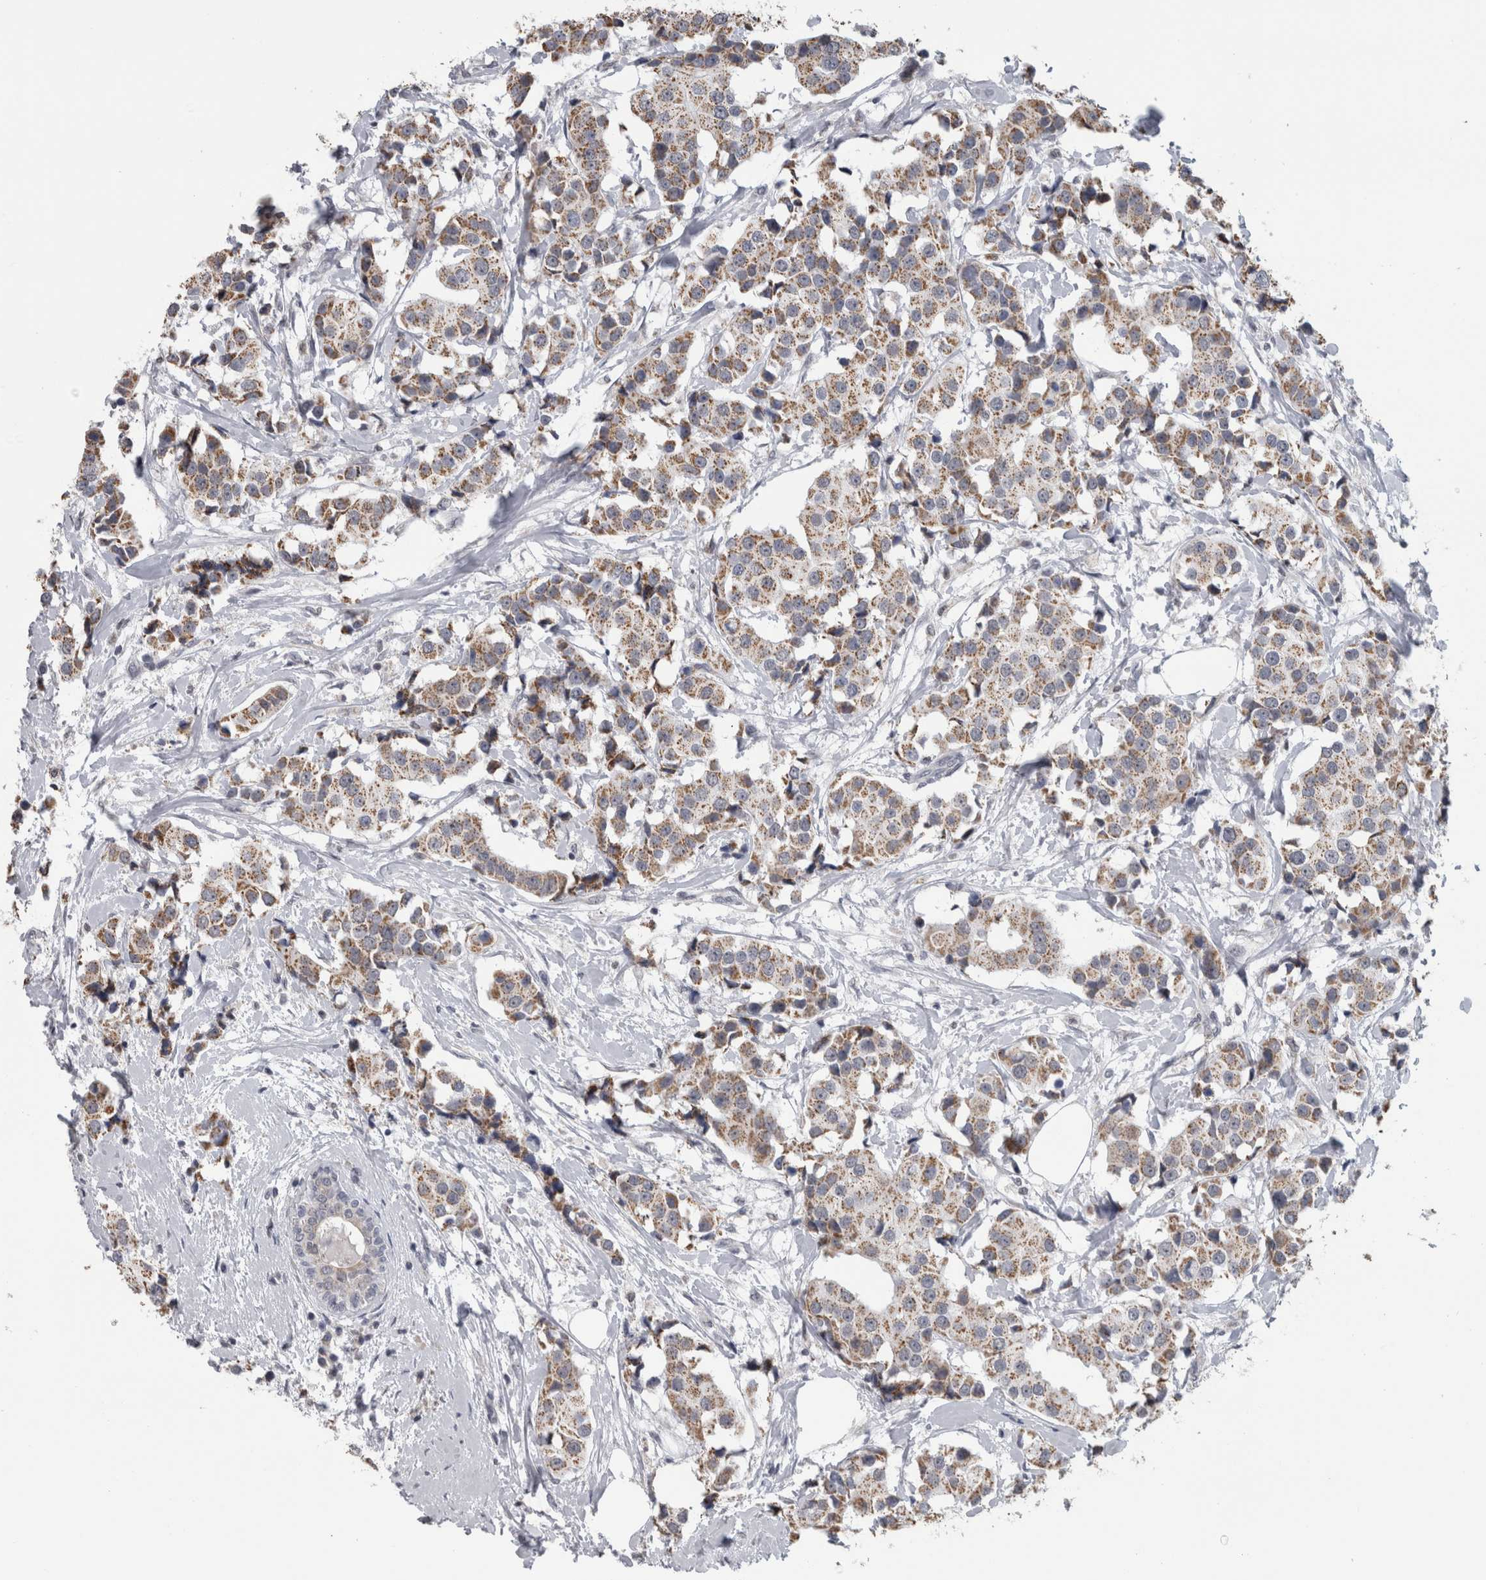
{"staining": {"intensity": "moderate", "quantity": ">75%", "location": "cytoplasmic/membranous"}, "tissue": "breast cancer", "cell_type": "Tumor cells", "image_type": "cancer", "snomed": [{"axis": "morphology", "description": "Normal tissue, NOS"}, {"axis": "morphology", "description": "Duct carcinoma"}, {"axis": "topography", "description": "Breast"}], "caption": "The image displays immunohistochemical staining of invasive ductal carcinoma (breast). There is moderate cytoplasmic/membranous expression is appreciated in approximately >75% of tumor cells.", "gene": "OR2K2", "patient": {"sex": "female", "age": 39}}